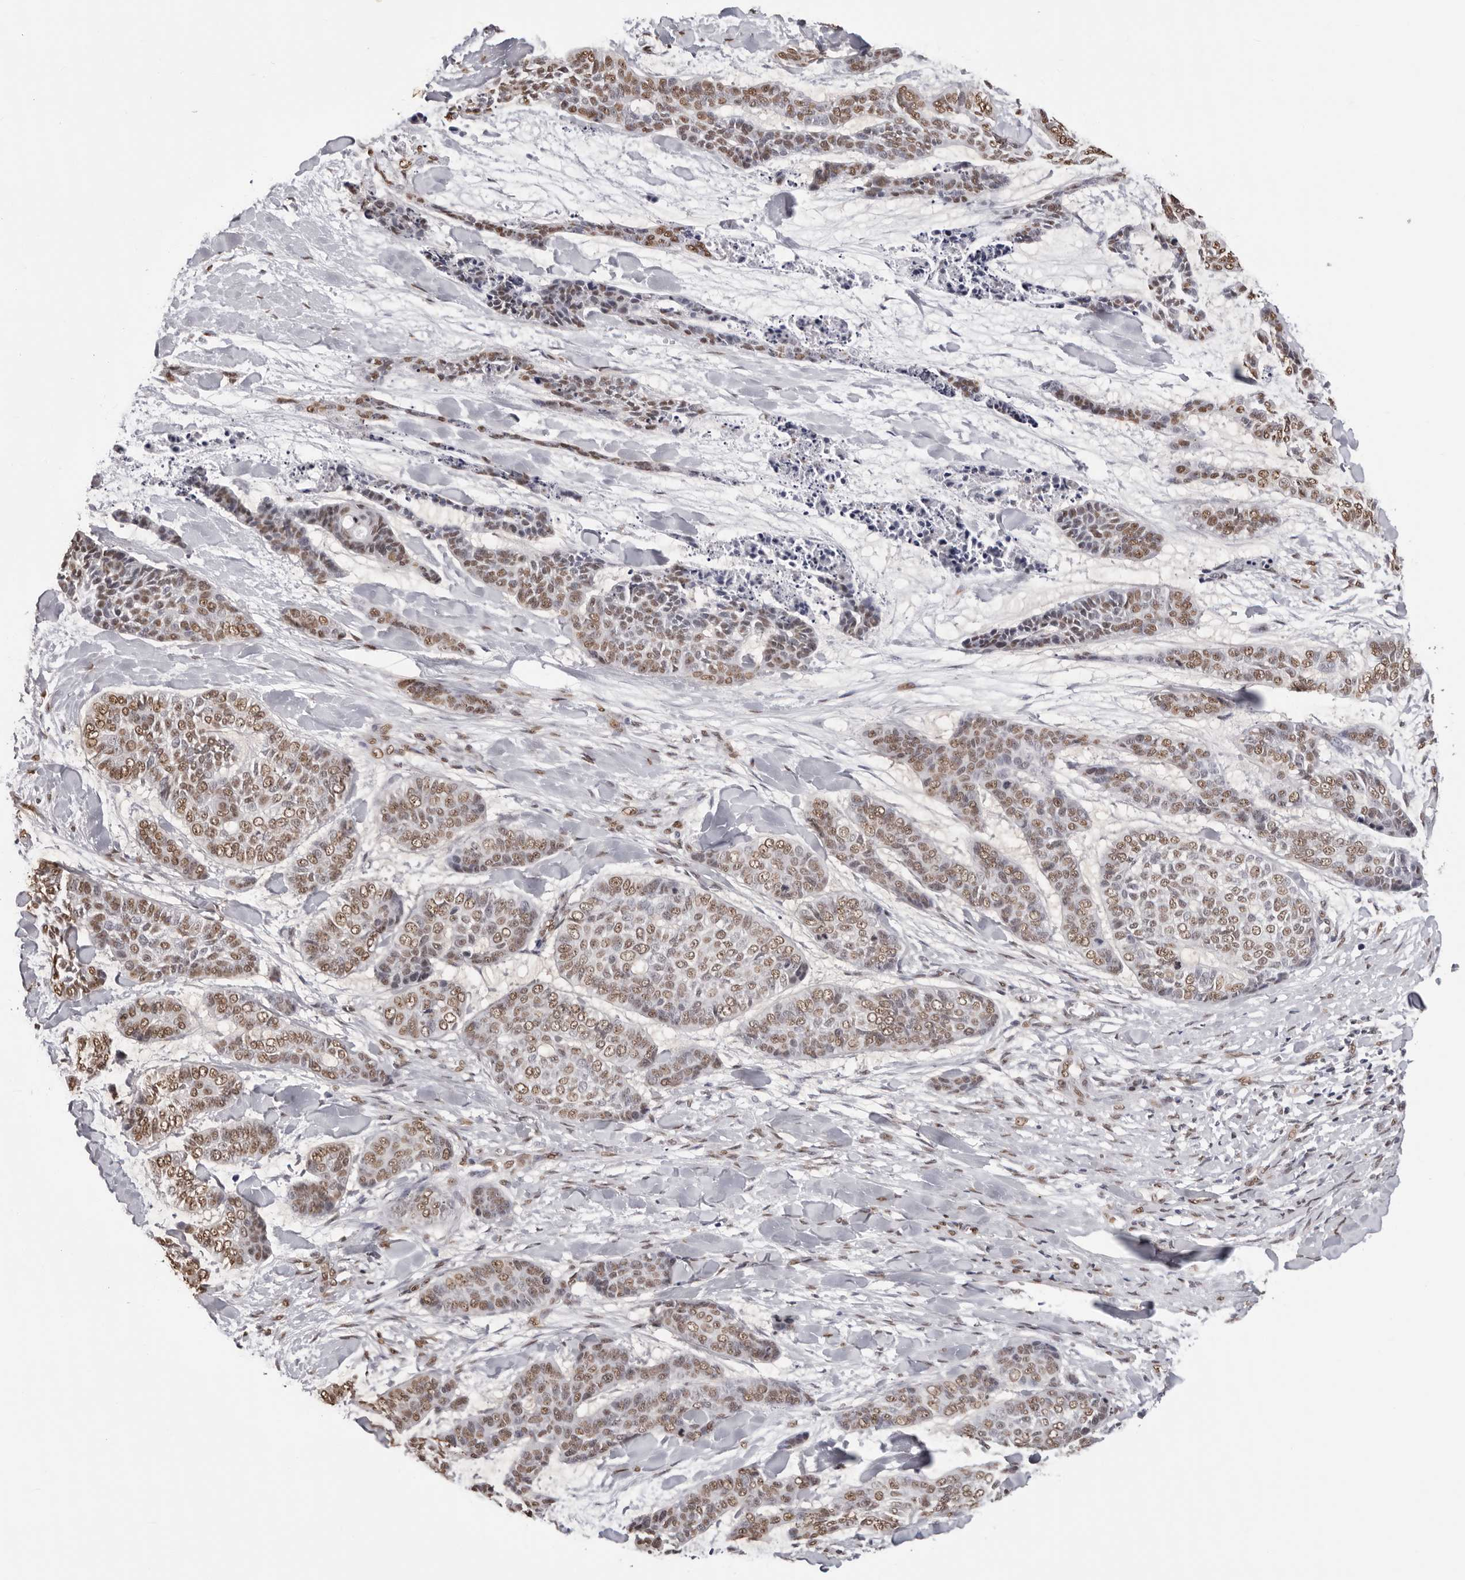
{"staining": {"intensity": "moderate", "quantity": ">75%", "location": "nuclear"}, "tissue": "skin cancer", "cell_type": "Tumor cells", "image_type": "cancer", "snomed": [{"axis": "morphology", "description": "Basal cell carcinoma"}, {"axis": "topography", "description": "Skin"}], "caption": "The image displays staining of skin cancer, revealing moderate nuclear protein expression (brown color) within tumor cells.", "gene": "OLIG3", "patient": {"sex": "female", "age": 64}}